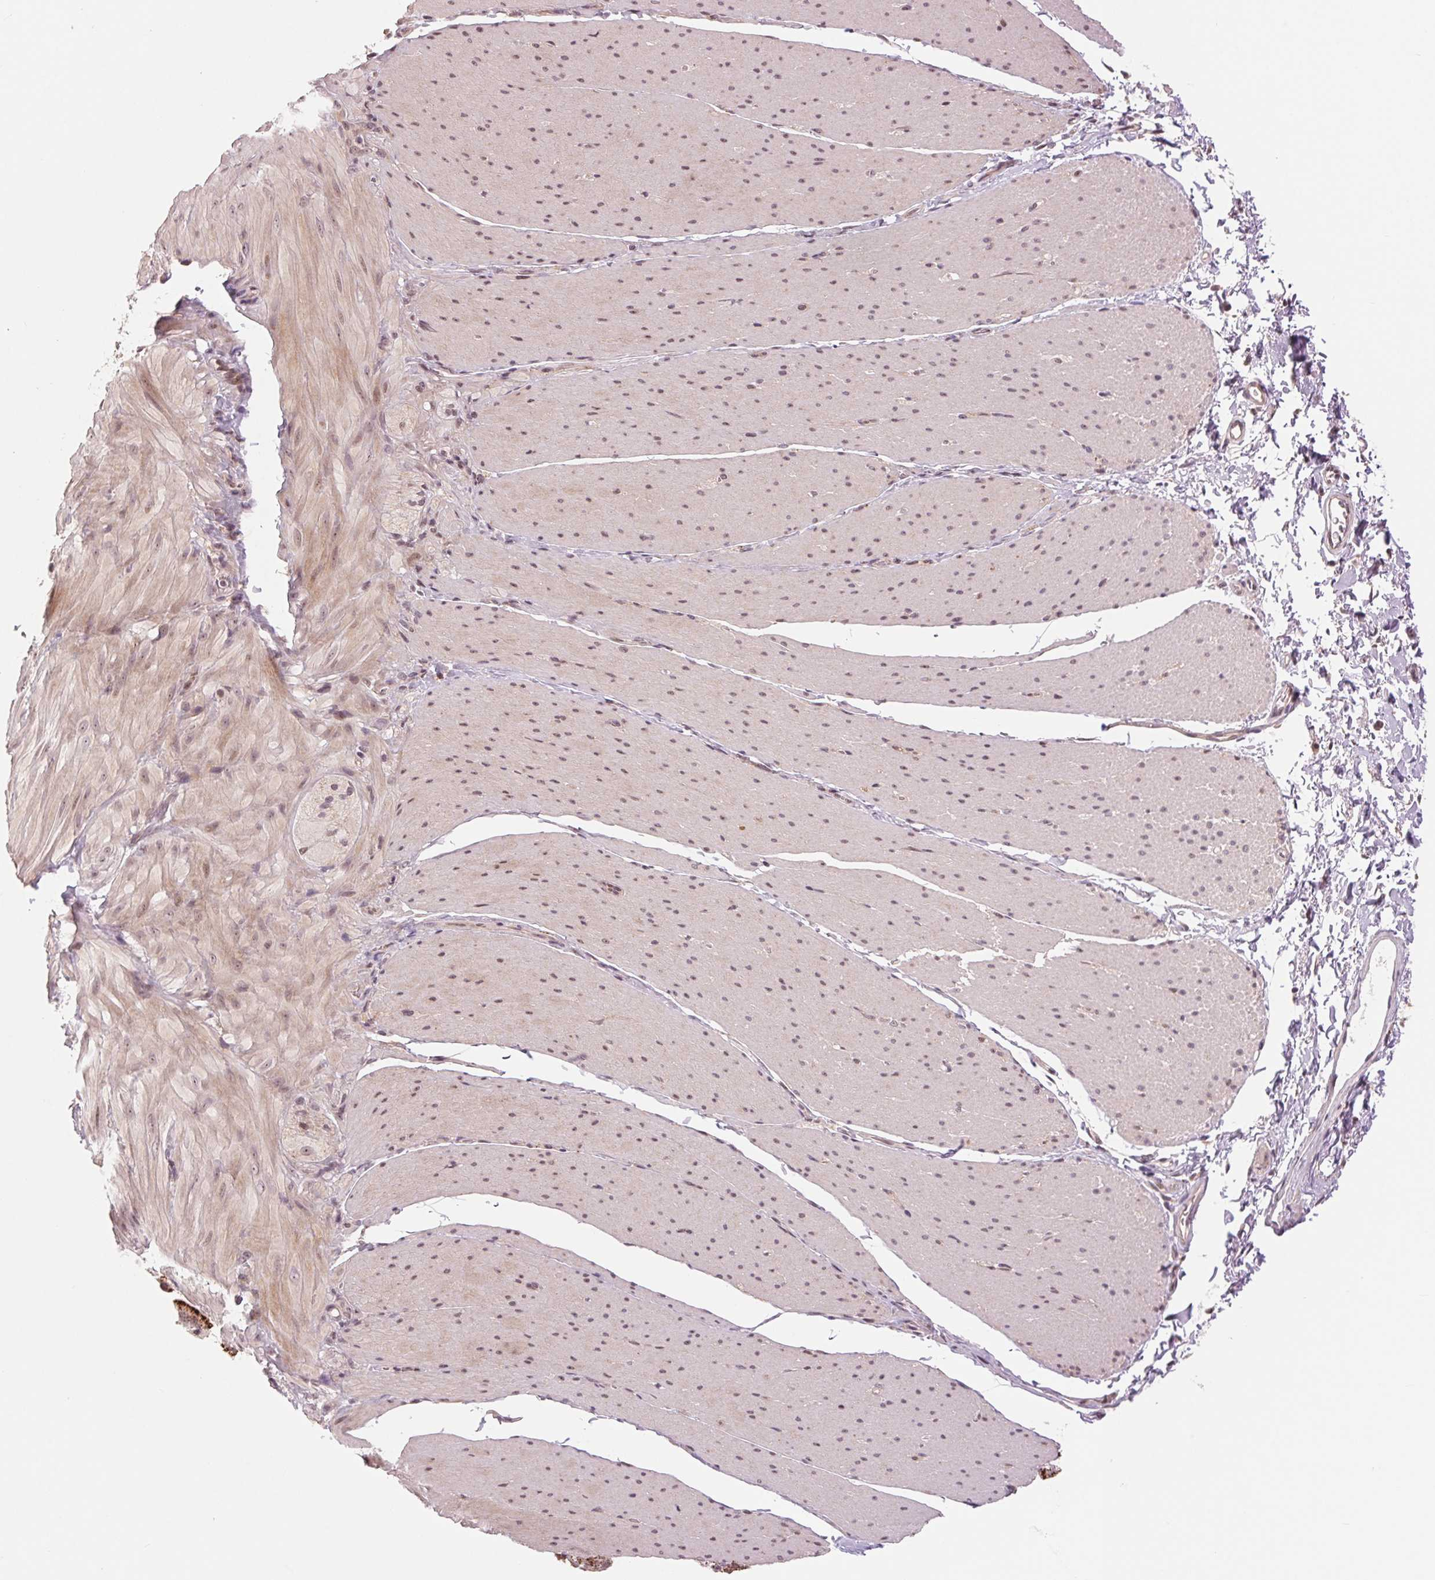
{"staining": {"intensity": "weak", "quantity": "25%-75%", "location": "cytoplasmic/membranous"}, "tissue": "smooth muscle", "cell_type": "Smooth muscle cells", "image_type": "normal", "snomed": [{"axis": "morphology", "description": "Normal tissue, NOS"}, {"axis": "topography", "description": "Smooth muscle"}, {"axis": "topography", "description": "Colon"}], "caption": "The micrograph displays a brown stain indicating the presence of a protein in the cytoplasmic/membranous of smooth muscle cells in smooth muscle. (Stains: DAB in brown, nuclei in blue, Microscopy: brightfield microscopy at high magnification).", "gene": "CHMP4B", "patient": {"sex": "male", "age": 73}}